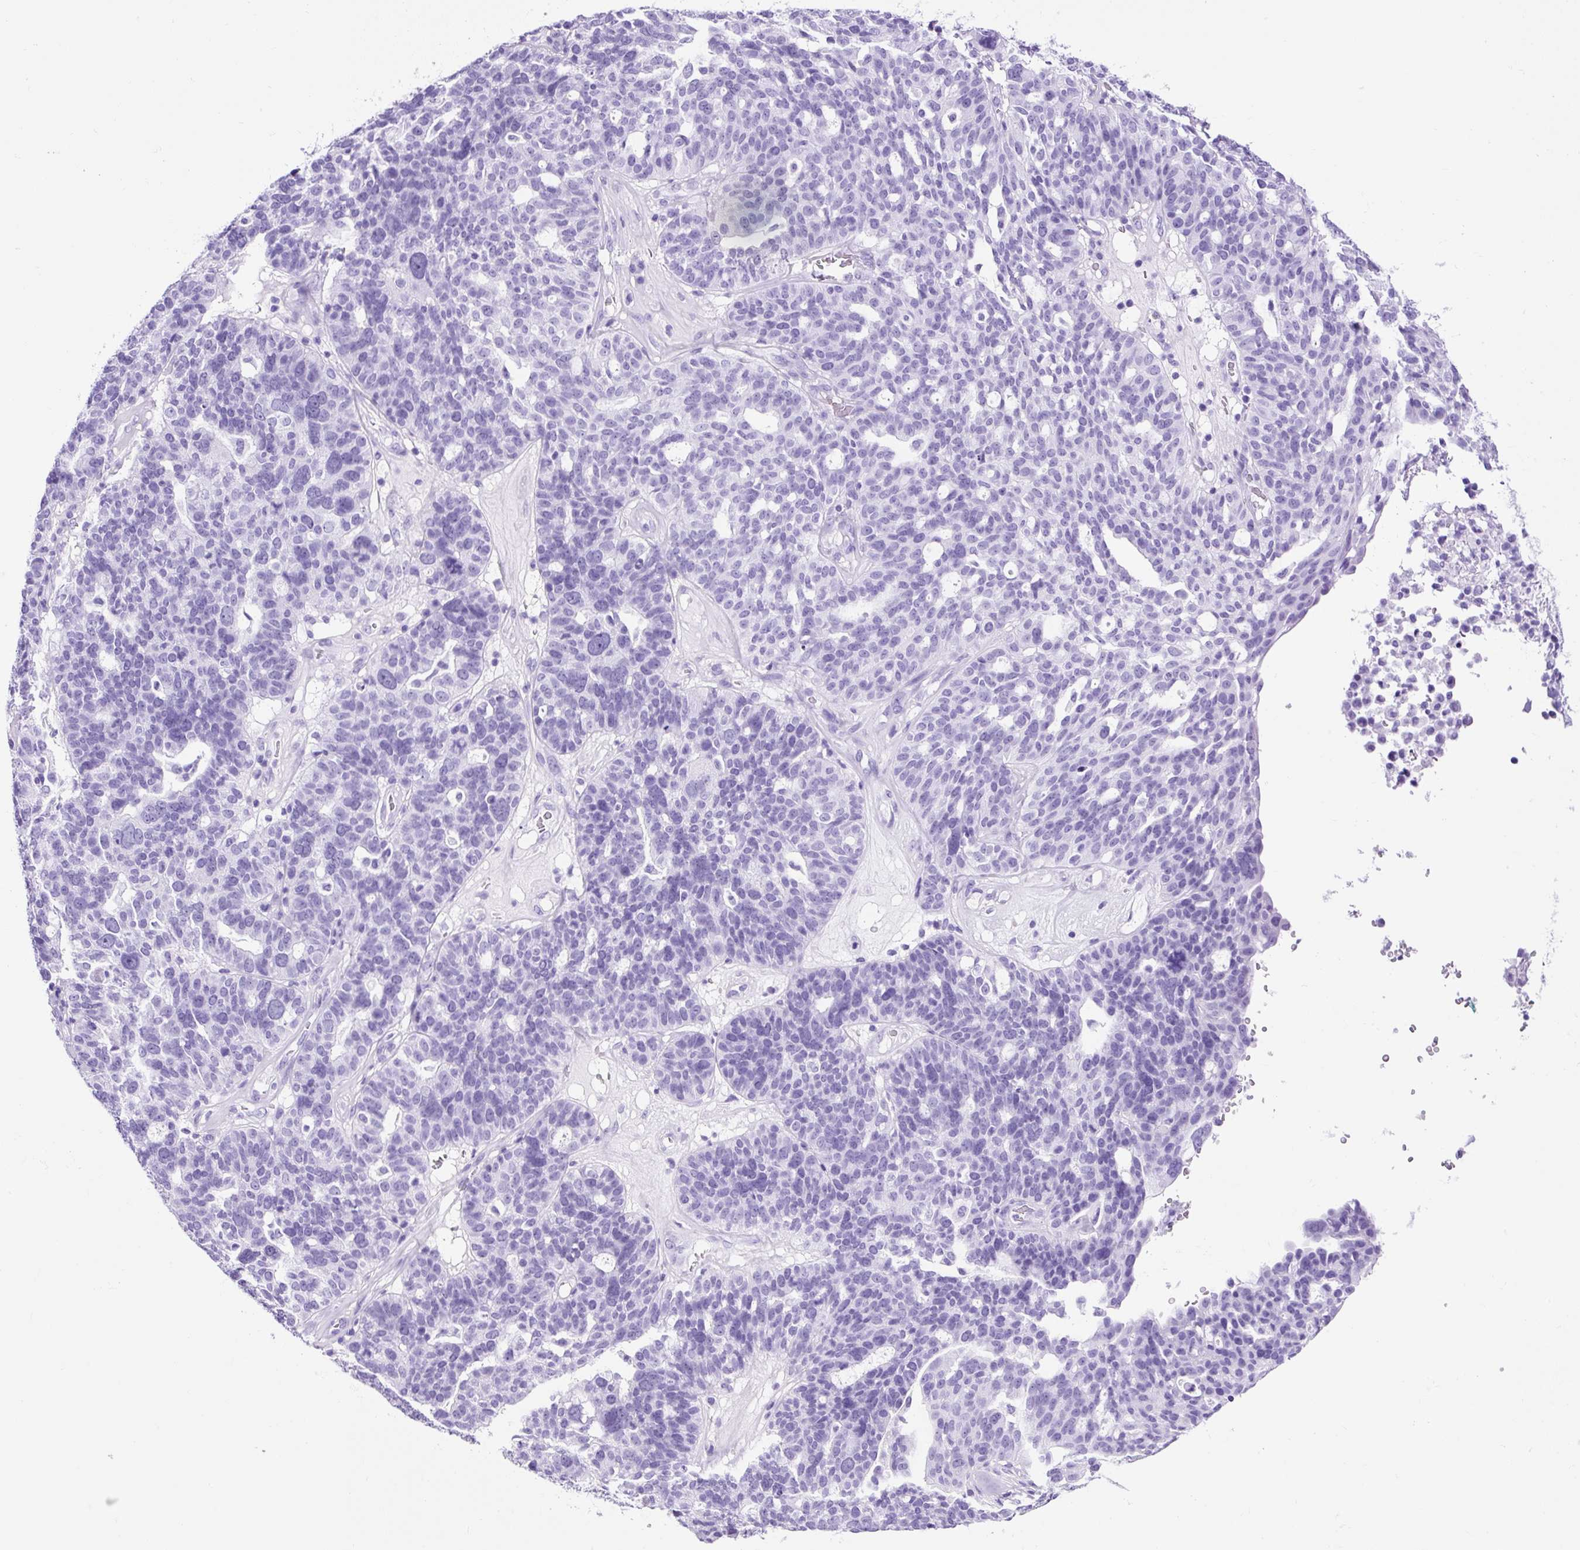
{"staining": {"intensity": "negative", "quantity": "none", "location": "none"}, "tissue": "ovarian cancer", "cell_type": "Tumor cells", "image_type": "cancer", "snomed": [{"axis": "morphology", "description": "Cystadenocarcinoma, serous, NOS"}, {"axis": "topography", "description": "Ovary"}], "caption": "Immunohistochemistry image of neoplastic tissue: ovarian cancer stained with DAB (3,3'-diaminobenzidine) exhibits no significant protein staining in tumor cells.", "gene": "CEL", "patient": {"sex": "female", "age": 59}}